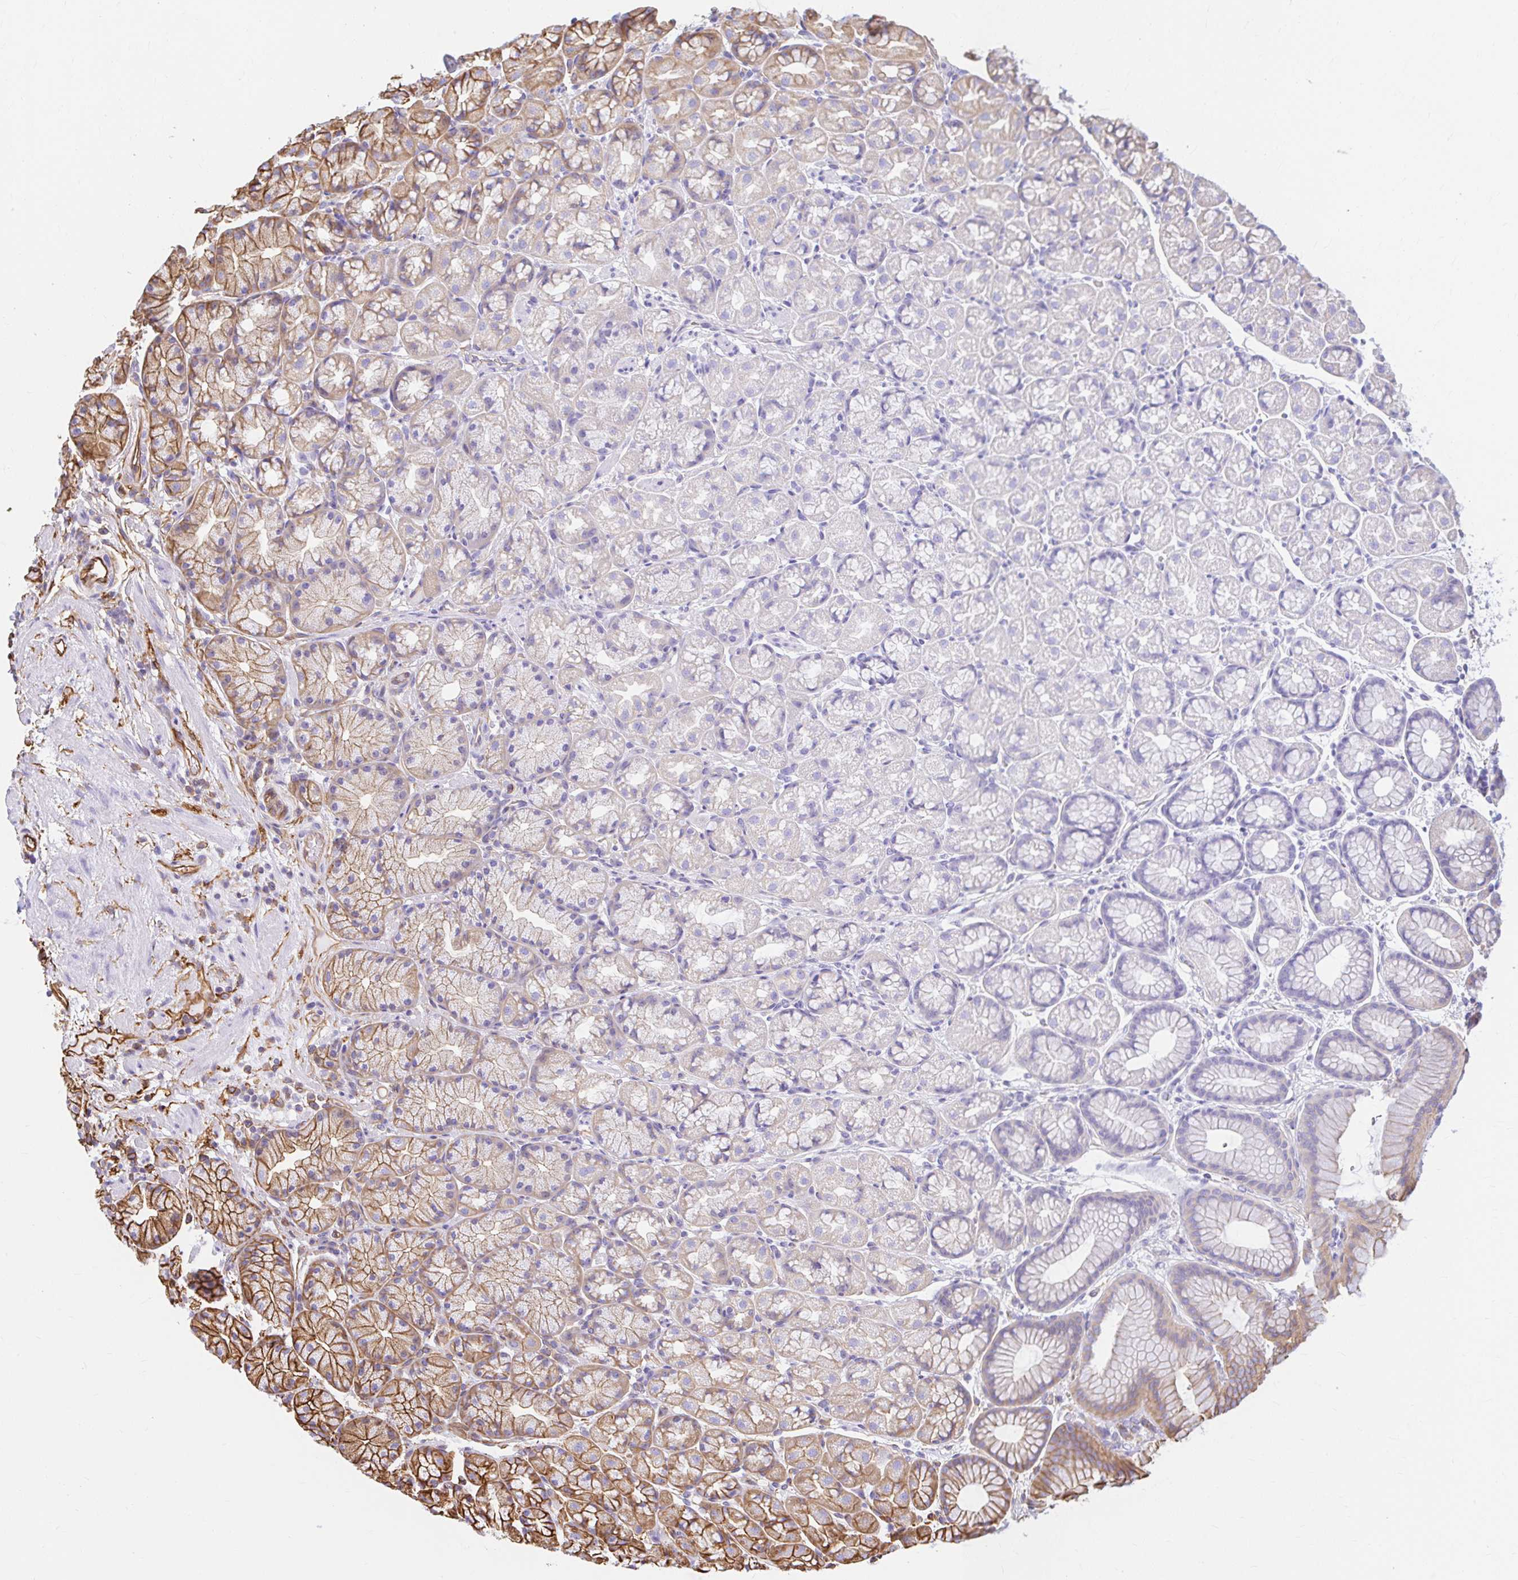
{"staining": {"intensity": "strong", "quantity": "25%-75%", "location": "cytoplasmic/membranous"}, "tissue": "stomach", "cell_type": "Glandular cells", "image_type": "normal", "snomed": [{"axis": "morphology", "description": "Normal tissue, NOS"}, {"axis": "topography", "description": "Stomach, lower"}], "caption": "IHC histopathology image of unremarkable stomach stained for a protein (brown), which demonstrates high levels of strong cytoplasmic/membranous expression in about 25%-75% of glandular cells.", "gene": "MAP1LC3B2", "patient": {"sex": "male", "age": 67}}